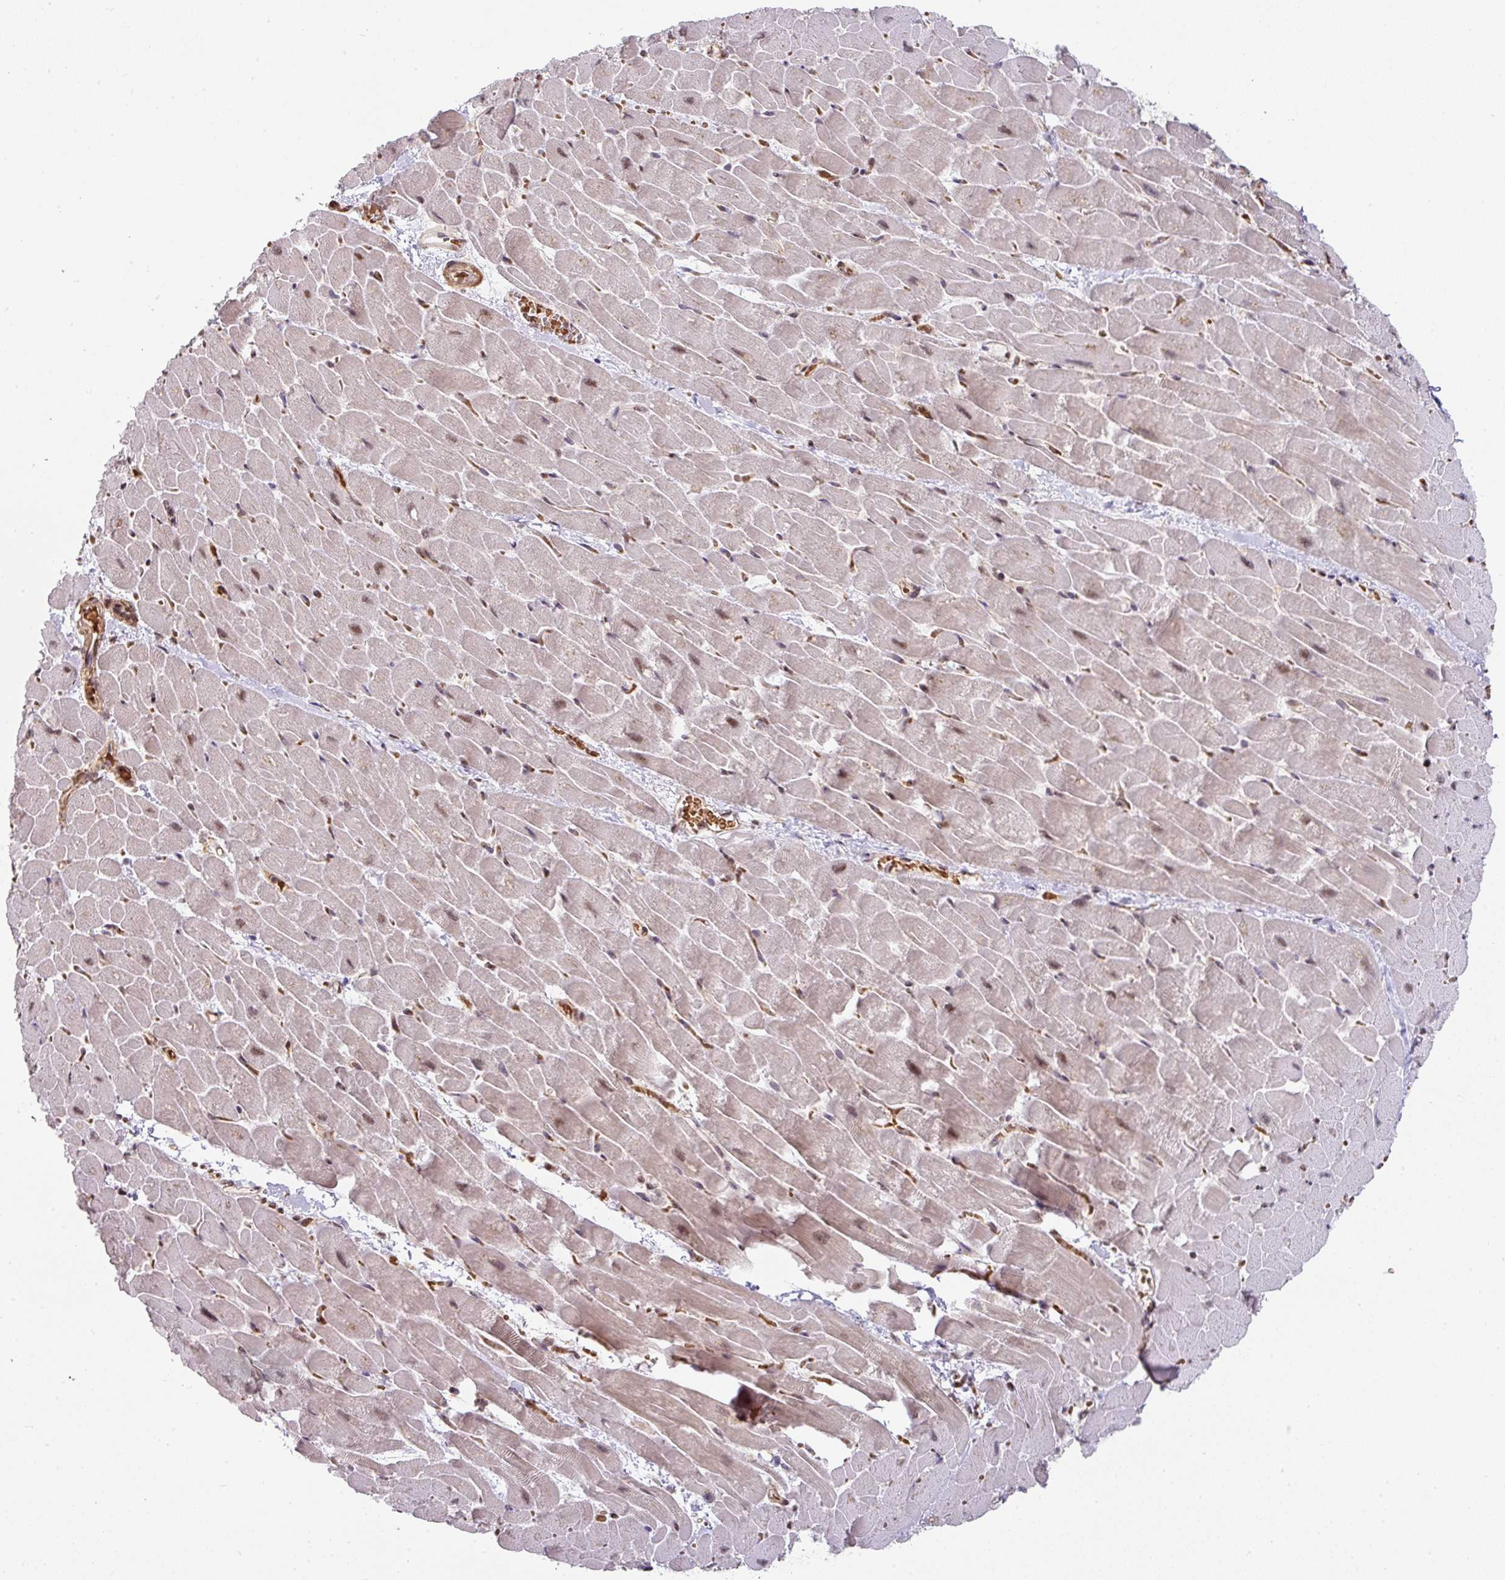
{"staining": {"intensity": "strong", "quantity": "25%-75%", "location": "nuclear"}, "tissue": "heart muscle", "cell_type": "Cardiomyocytes", "image_type": "normal", "snomed": [{"axis": "morphology", "description": "Normal tissue, NOS"}, {"axis": "topography", "description": "Heart"}], "caption": "Brown immunohistochemical staining in normal human heart muscle displays strong nuclear staining in about 25%-75% of cardiomyocytes. Immunohistochemistry stains the protein in brown and the nuclei are stained blue.", "gene": "NCOA5", "patient": {"sex": "male", "age": 37}}